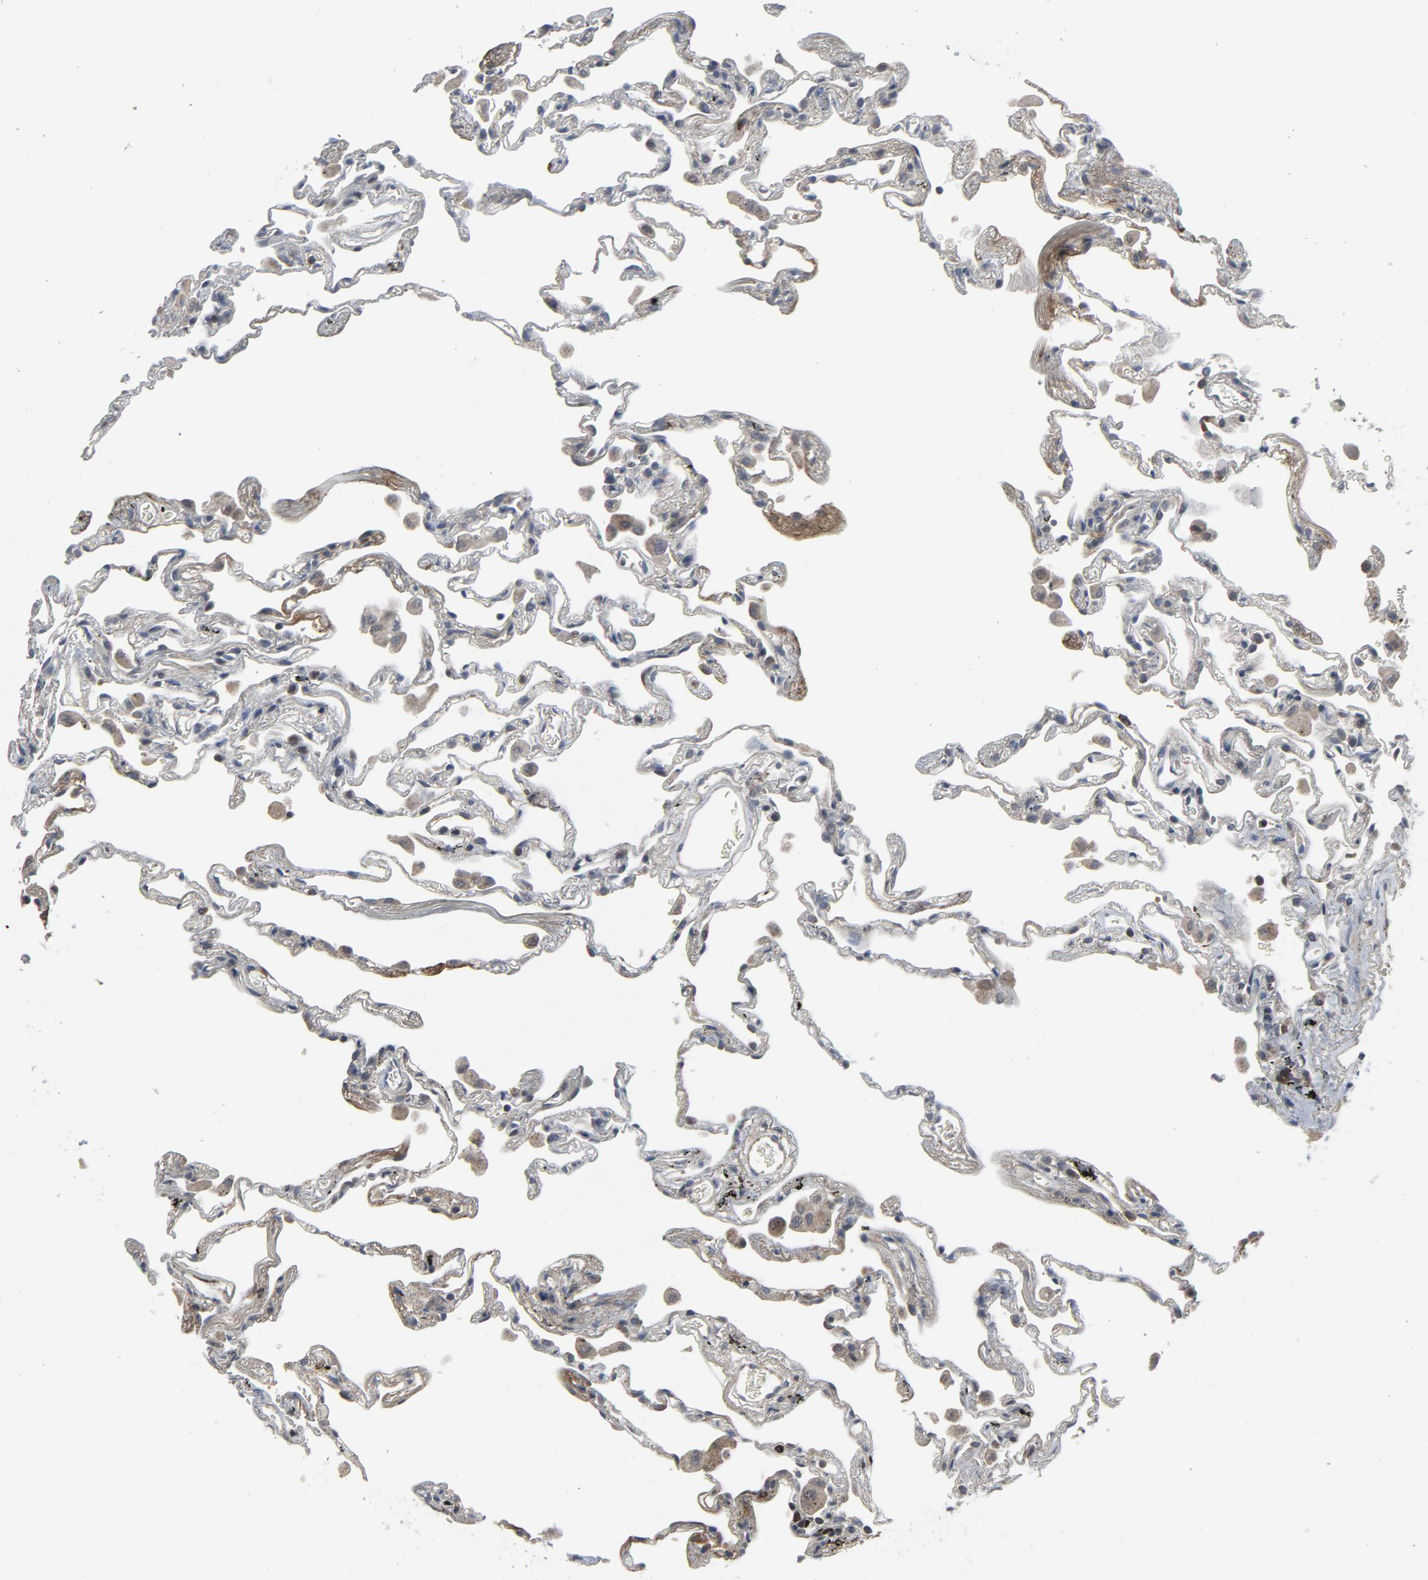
{"staining": {"intensity": "weak", "quantity": "<25%", "location": "cytoplasmic/membranous"}, "tissue": "lung", "cell_type": "Alveolar cells", "image_type": "normal", "snomed": [{"axis": "morphology", "description": "Normal tissue, NOS"}, {"axis": "morphology", "description": "Inflammation, NOS"}, {"axis": "topography", "description": "Lung"}], "caption": "High power microscopy micrograph of an immunohistochemistry (IHC) histopathology image of unremarkable lung, revealing no significant staining in alveolar cells.", "gene": "PDZD4", "patient": {"sex": "male", "age": 69}}